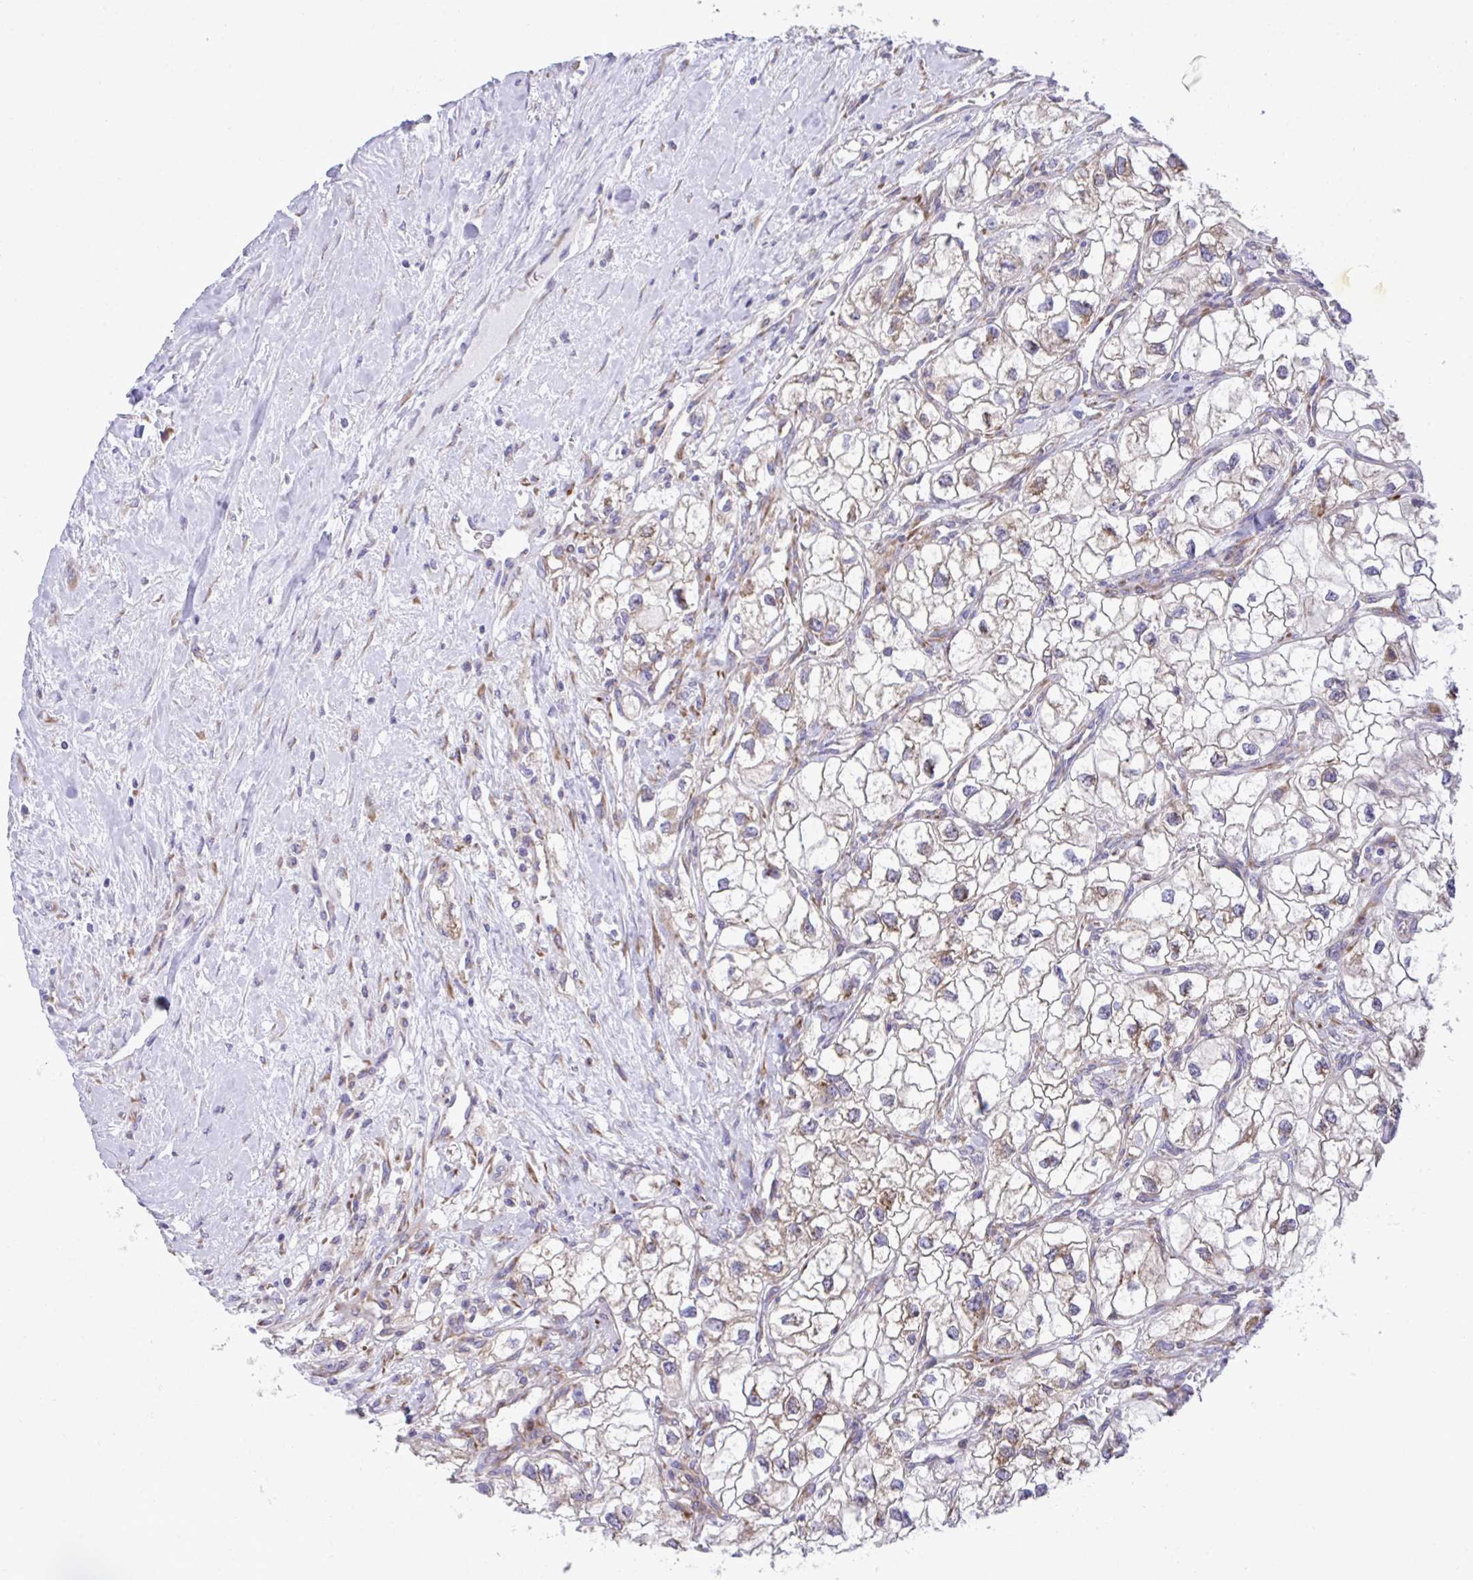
{"staining": {"intensity": "moderate", "quantity": "25%-75%", "location": "cytoplasmic/membranous"}, "tissue": "renal cancer", "cell_type": "Tumor cells", "image_type": "cancer", "snomed": [{"axis": "morphology", "description": "Adenocarcinoma, NOS"}, {"axis": "topography", "description": "Kidney"}], "caption": "IHC micrograph of neoplastic tissue: adenocarcinoma (renal) stained using immunohistochemistry (IHC) shows medium levels of moderate protein expression localized specifically in the cytoplasmic/membranous of tumor cells, appearing as a cytoplasmic/membranous brown color.", "gene": "RPS15", "patient": {"sex": "male", "age": 59}}